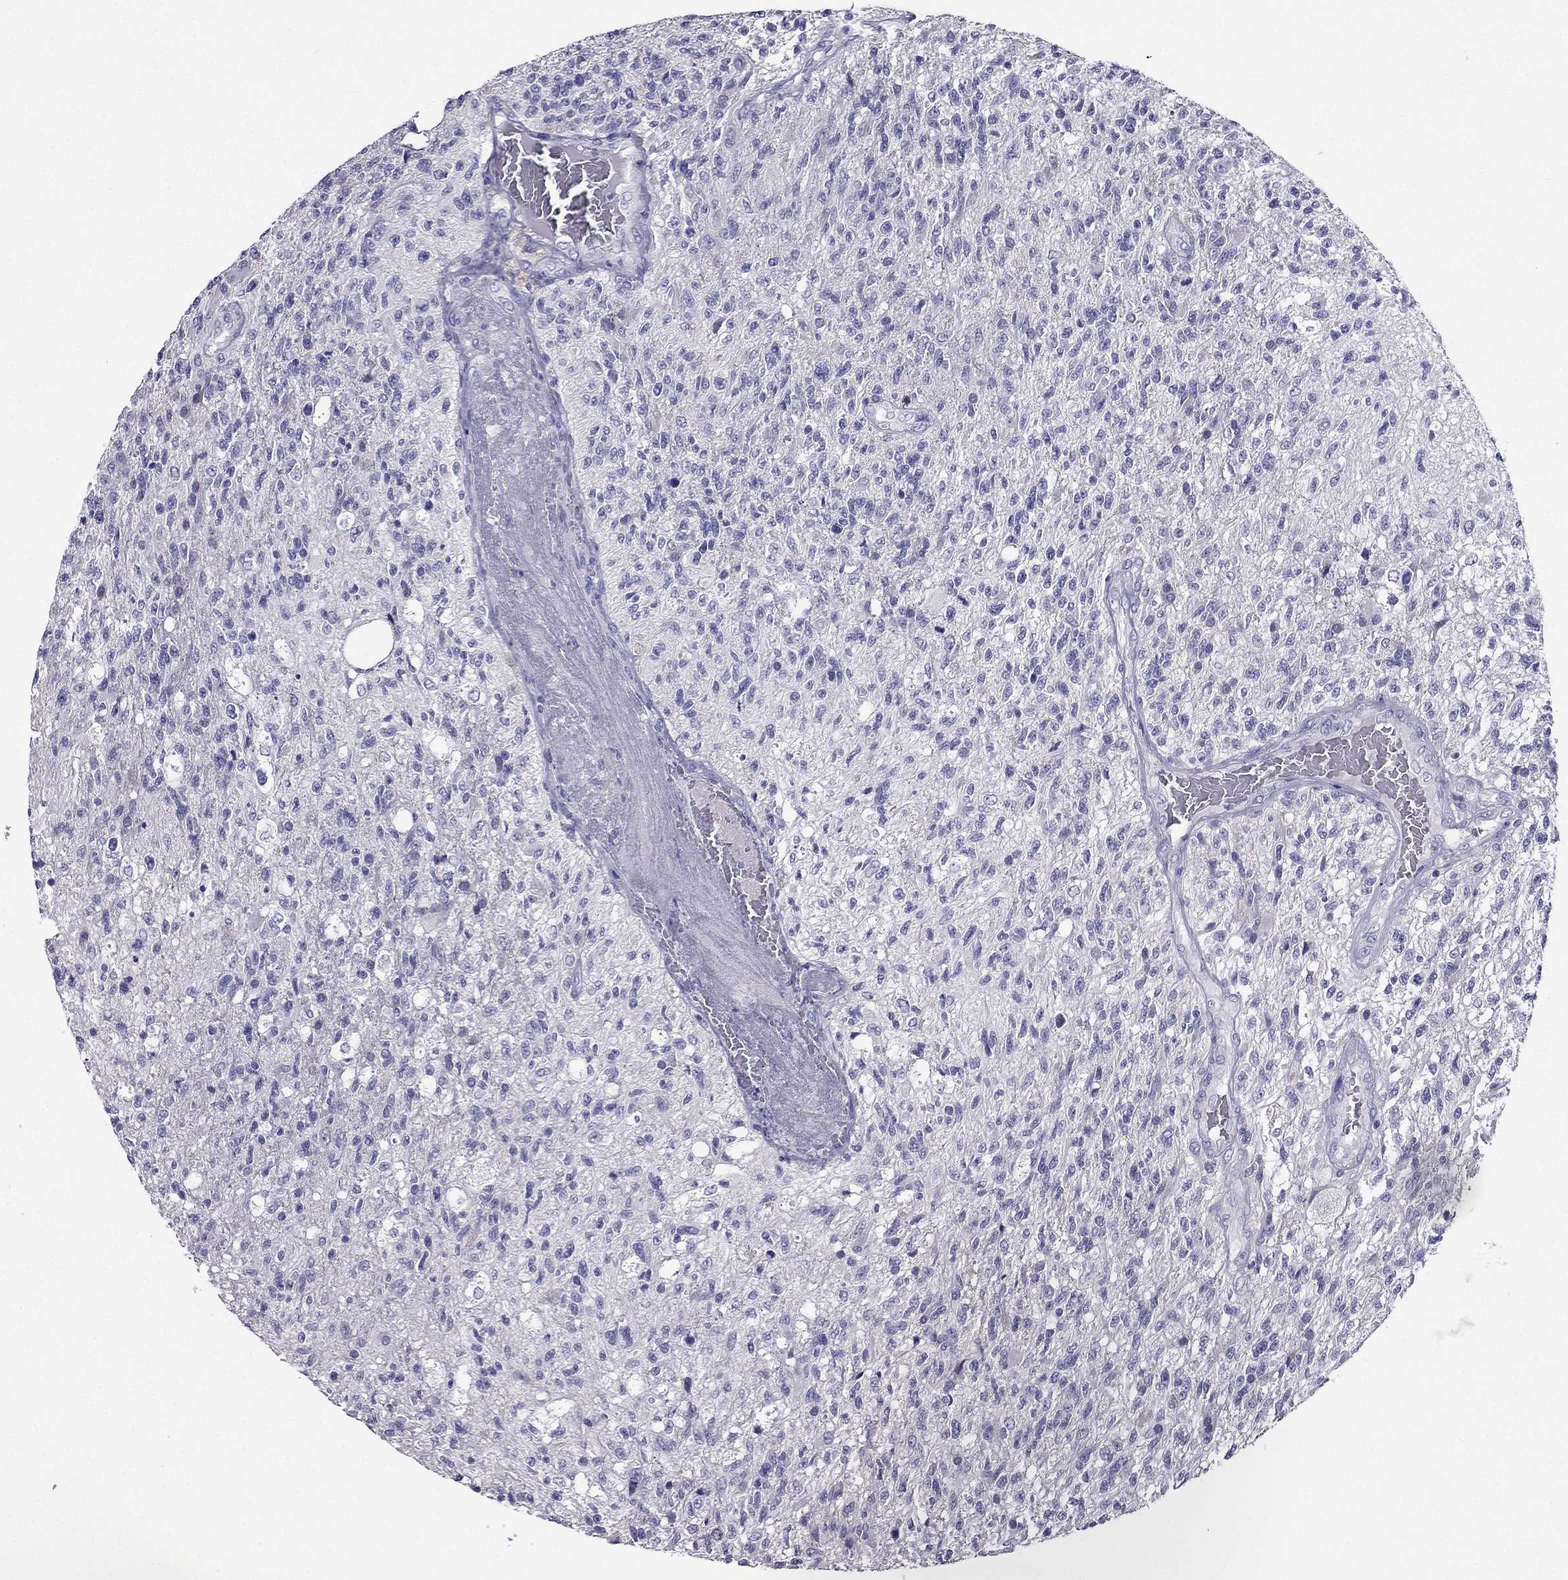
{"staining": {"intensity": "negative", "quantity": "none", "location": "none"}, "tissue": "glioma", "cell_type": "Tumor cells", "image_type": "cancer", "snomed": [{"axis": "morphology", "description": "Glioma, malignant, High grade"}, {"axis": "topography", "description": "Brain"}], "caption": "Malignant glioma (high-grade) was stained to show a protein in brown. There is no significant positivity in tumor cells.", "gene": "ZNF541", "patient": {"sex": "male", "age": 56}}